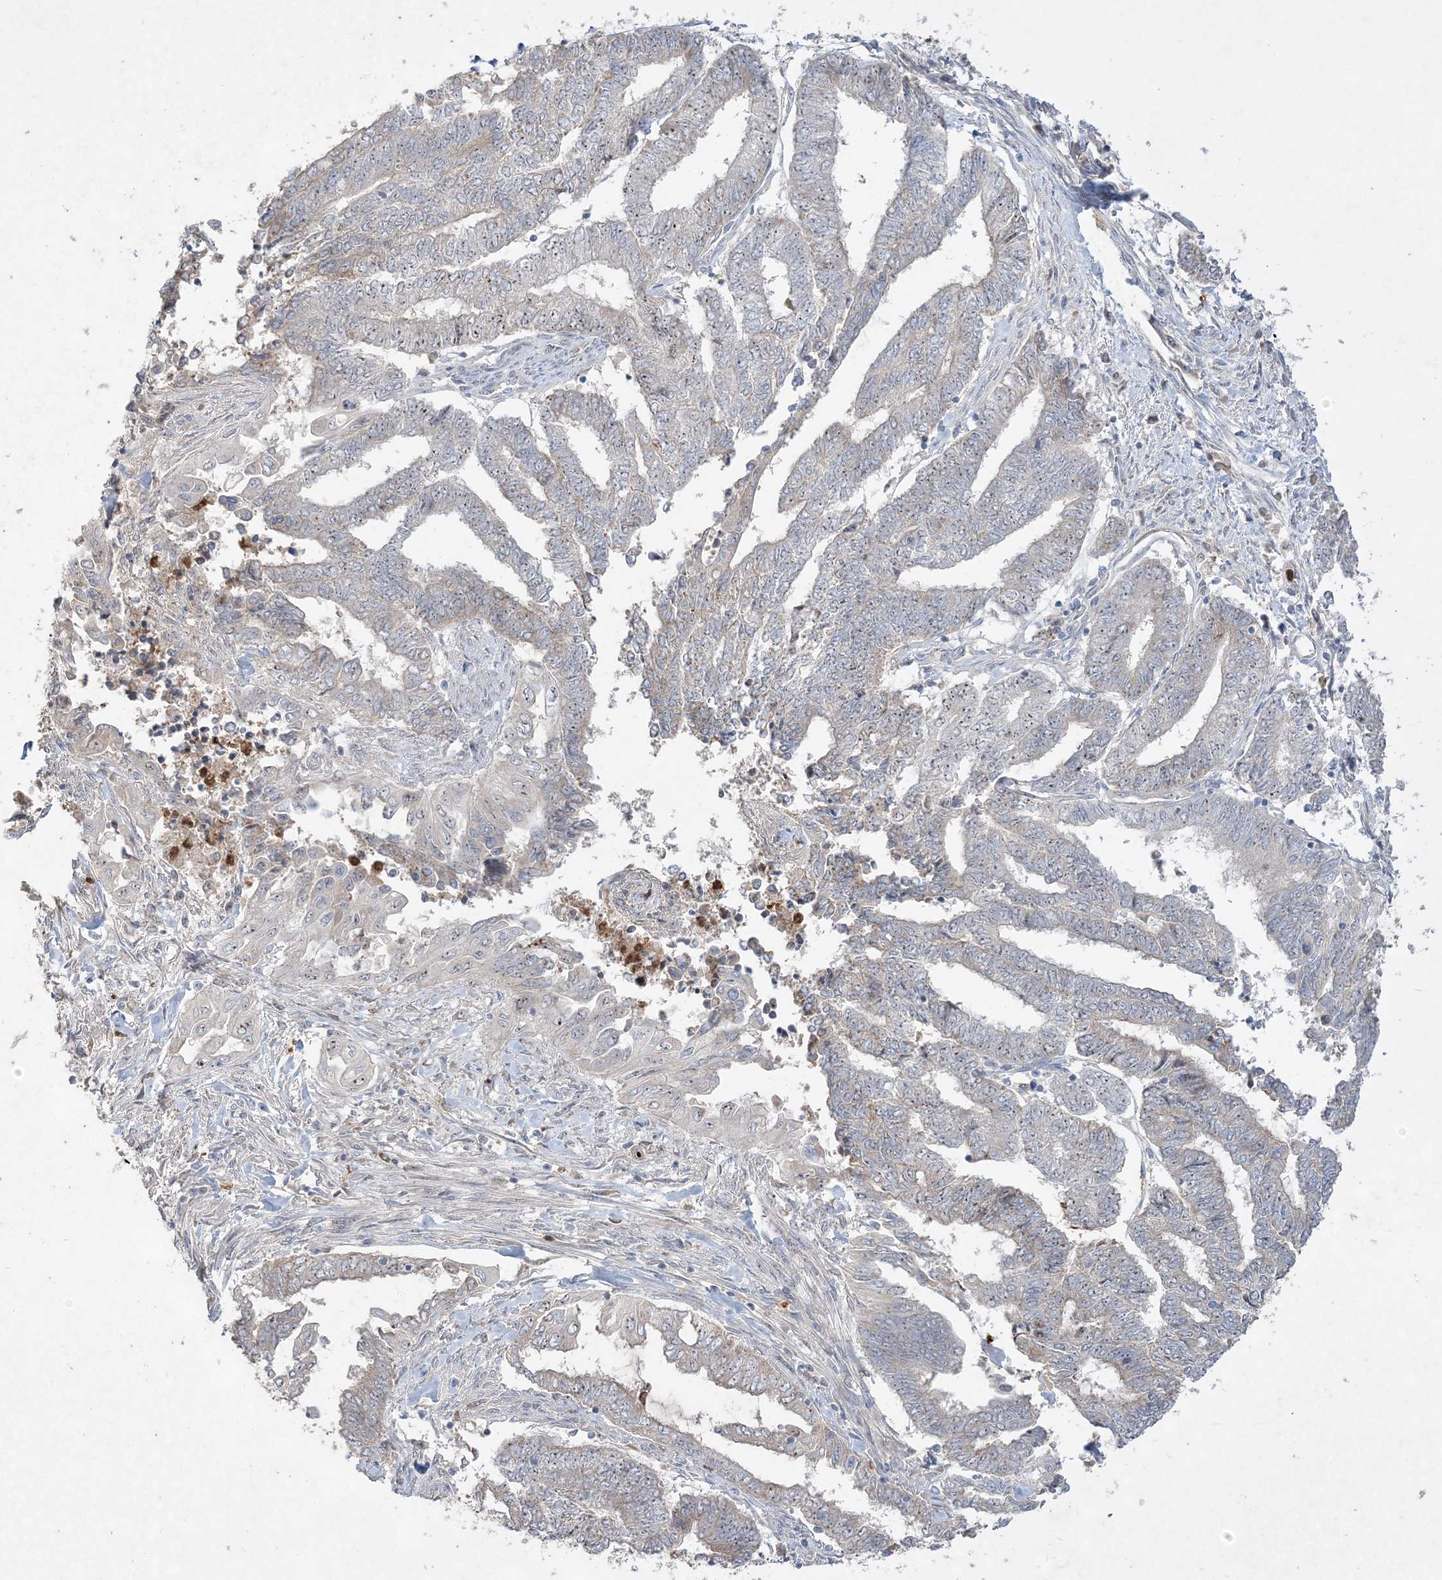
{"staining": {"intensity": "weak", "quantity": "<25%", "location": "nuclear"}, "tissue": "endometrial cancer", "cell_type": "Tumor cells", "image_type": "cancer", "snomed": [{"axis": "morphology", "description": "Adenocarcinoma, NOS"}, {"axis": "topography", "description": "Uterus"}, {"axis": "topography", "description": "Endometrium"}], "caption": "Tumor cells are negative for protein expression in human adenocarcinoma (endometrial).", "gene": "NOP16", "patient": {"sex": "female", "age": 70}}